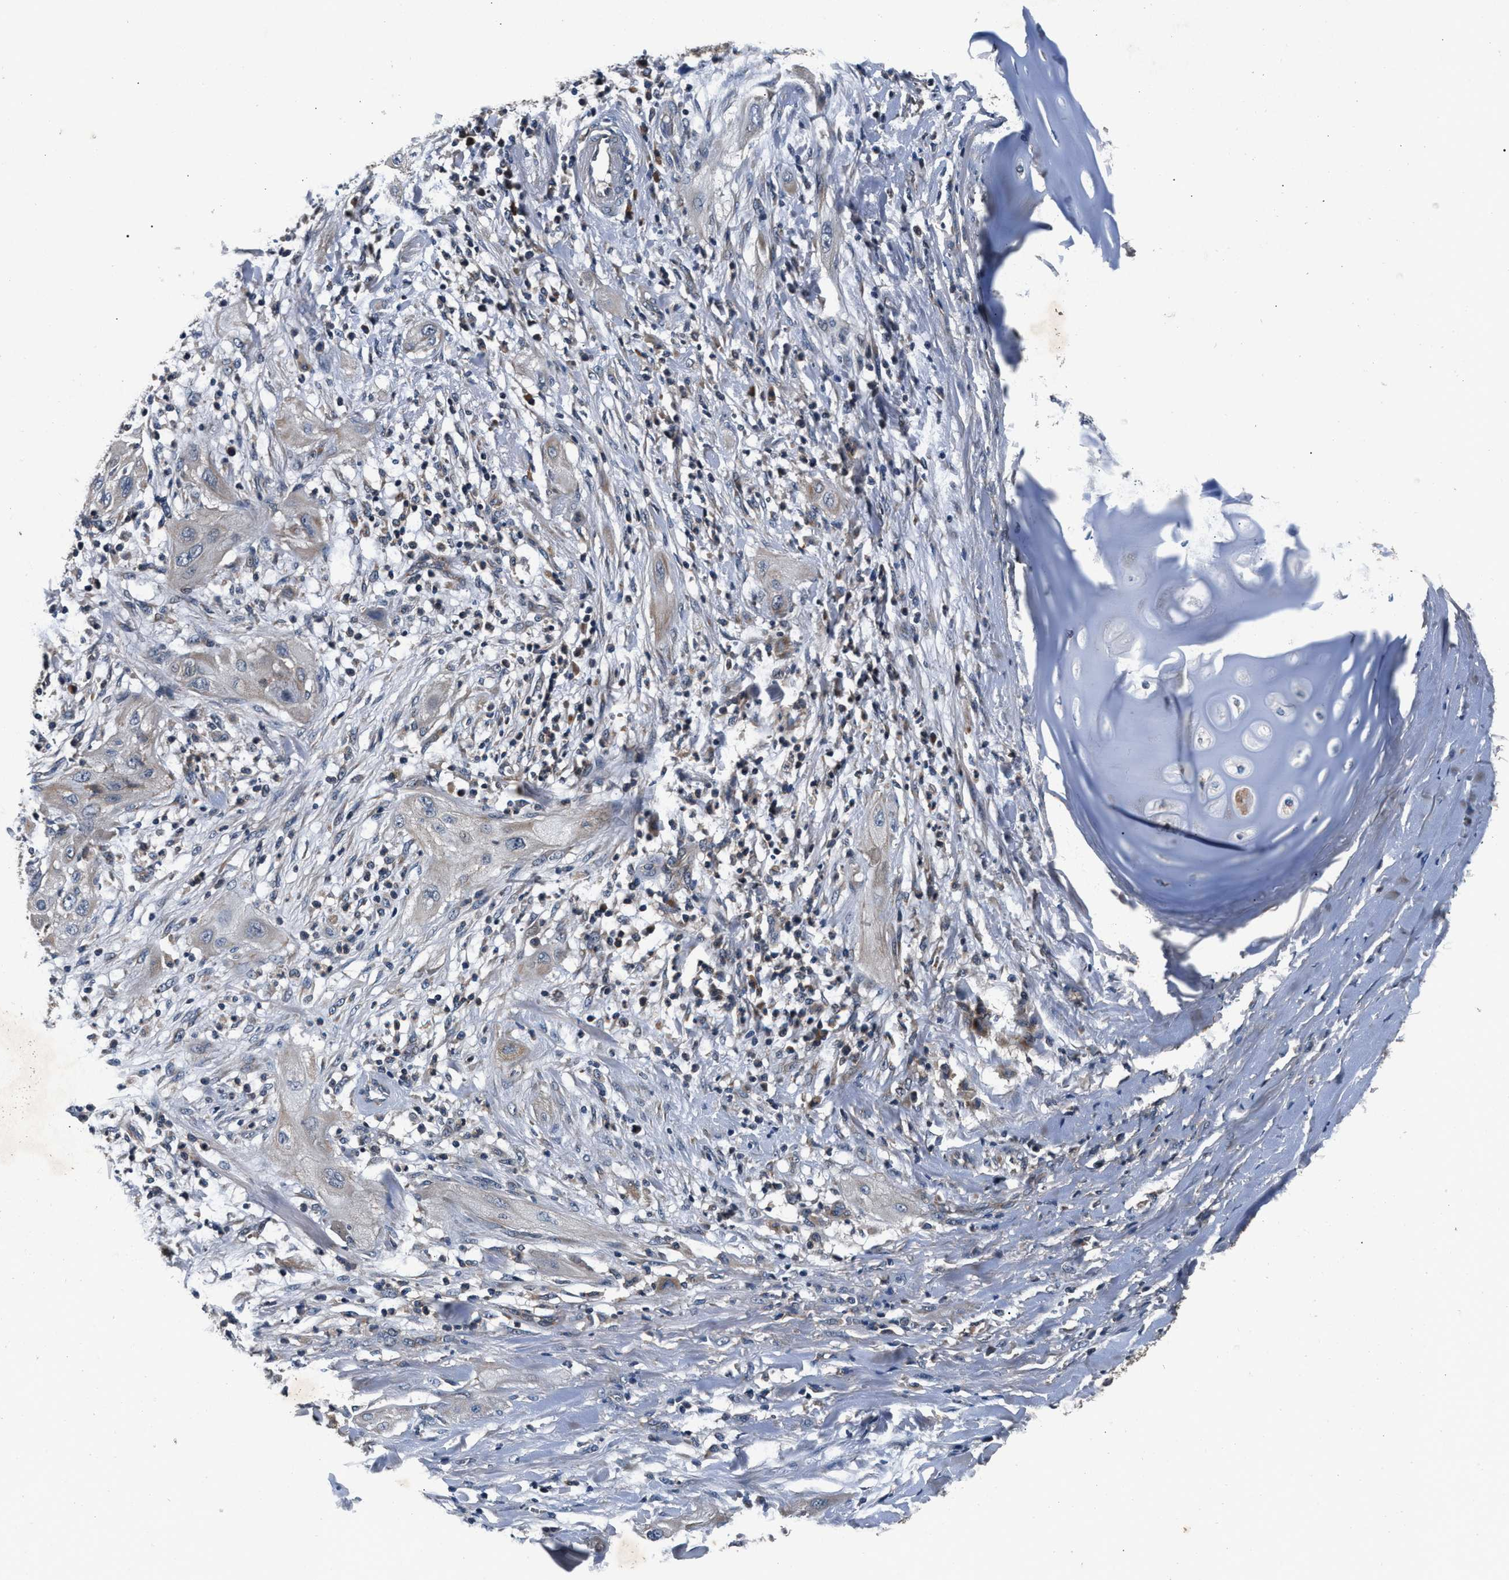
{"staining": {"intensity": "weak", "quantity": "<25%", "location": "cytoplasmic/membranous"}, "tissue": "lung cancer", "cell_type": "Tumor cells", "image_type": "cancer", "snomed": [{"axis": "morphology", "description": "Squamous cell carcinoma, NOS"}, {"axis": "topography", "description": "Lung"}], "caption": "High power microscopy micrograph of an IHC photomicrograph of lung squamous cell carcinoma, revealing no significant expression in tumor cells. (IHC, brightfield microscopy, high magnification).", "gene": "IMMT", "patient": {"sex": "female", "age": 47}}